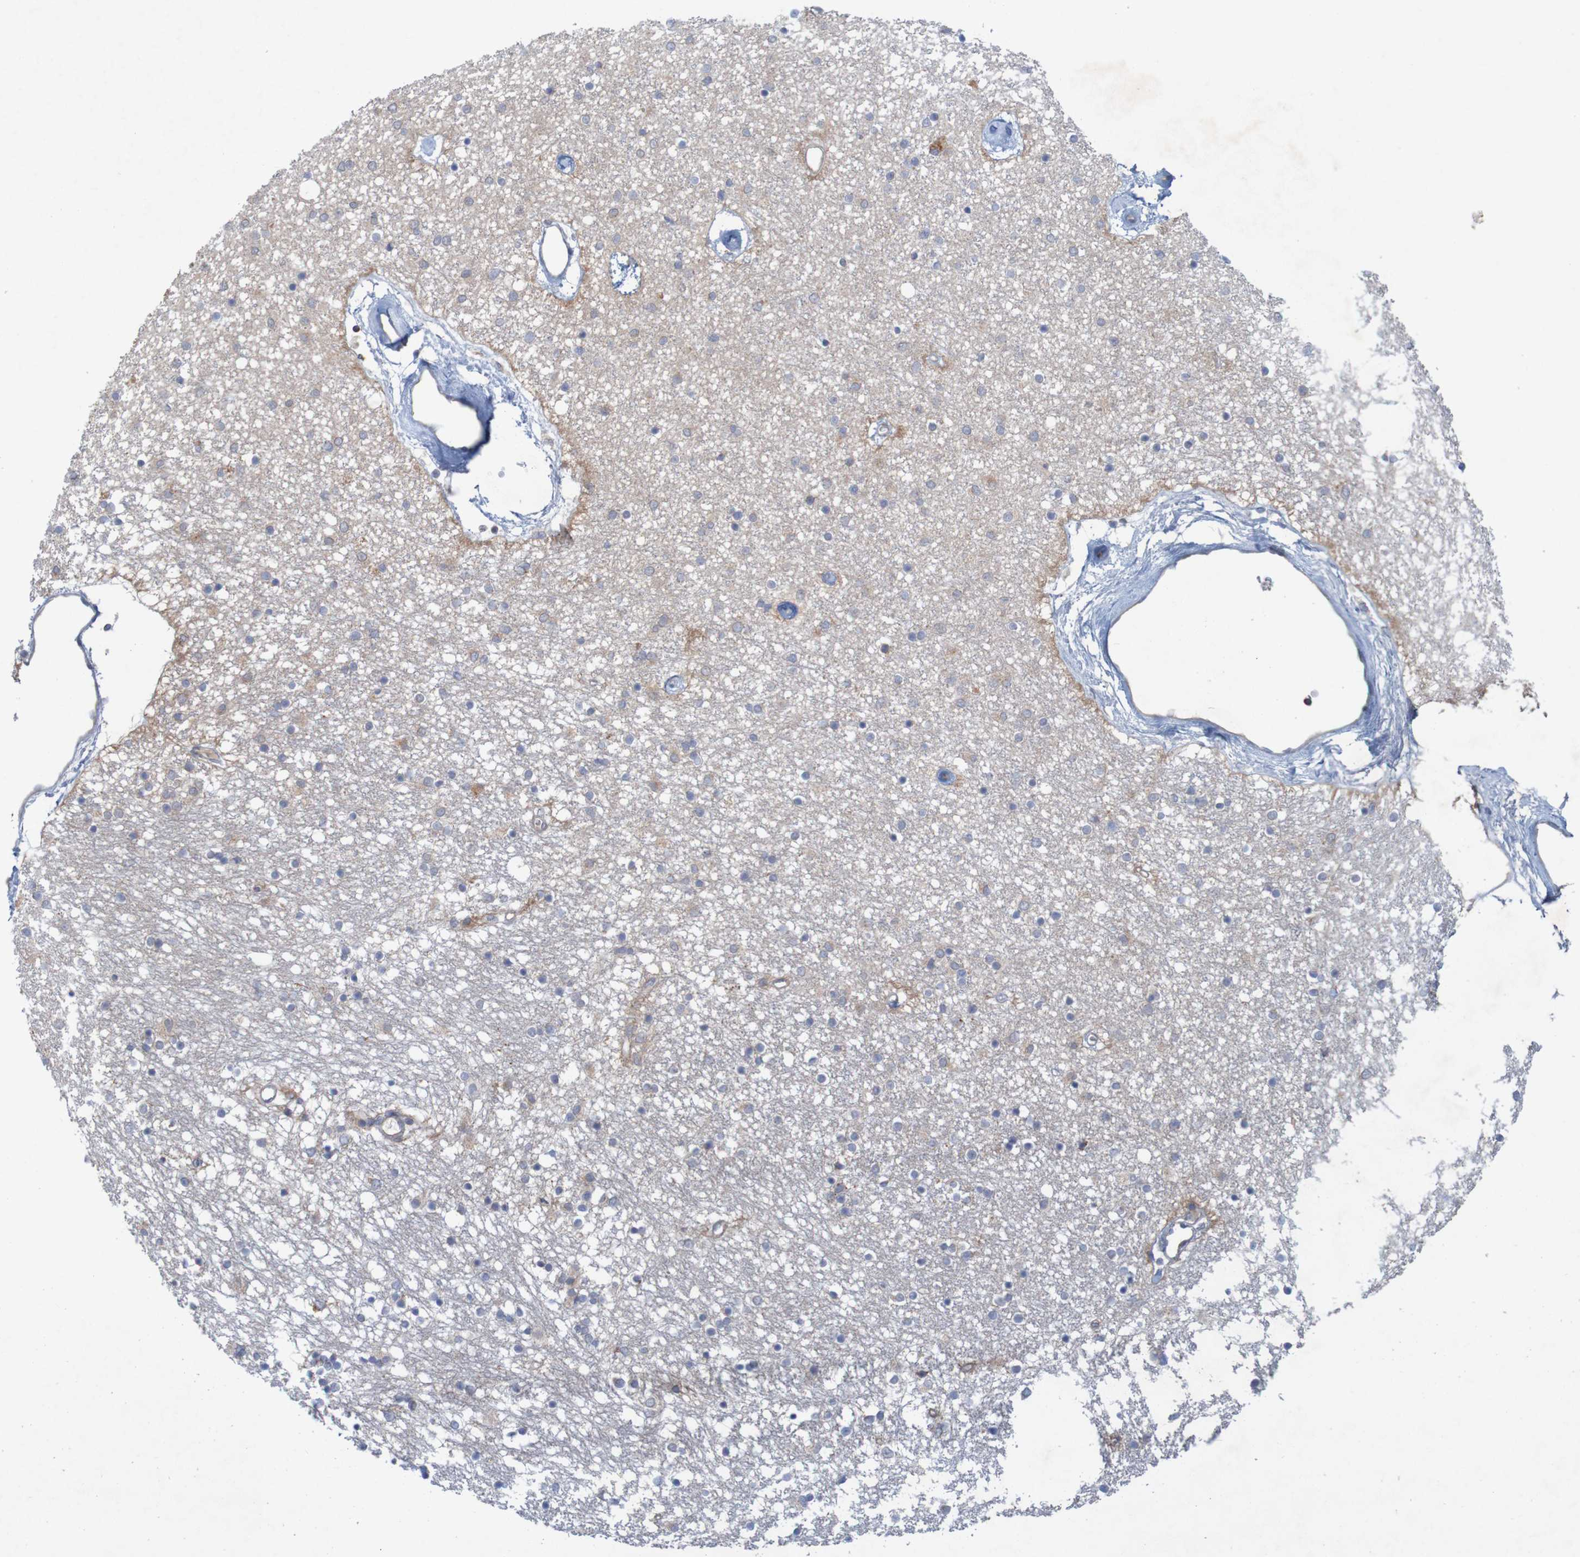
{"staining": {"intensity": "negative", "quantity": "none", "location": "none"}, "tissue": "caudate", "cell_type": "Glial cells", "image_type": "normal", "snomed": [{"axis": "morphology", "description": "Normal tissue, NOS"}, {"axis": "topography", "description": "Lateral ventricle wall"}], "caption": "High magnification brightfield microscopy of unremarkable caudate stained with DAB (brown) and counterstained with hematoxylin (blue): glial cells show no significant staining. Brightfield microscopy of immunohistochemistry (IHC) stained with DAB (brown) and hematoxylin (blue), captured at high magnification.", "gene": "NAV2", "patient": {"sex": "female", "age": 54}}